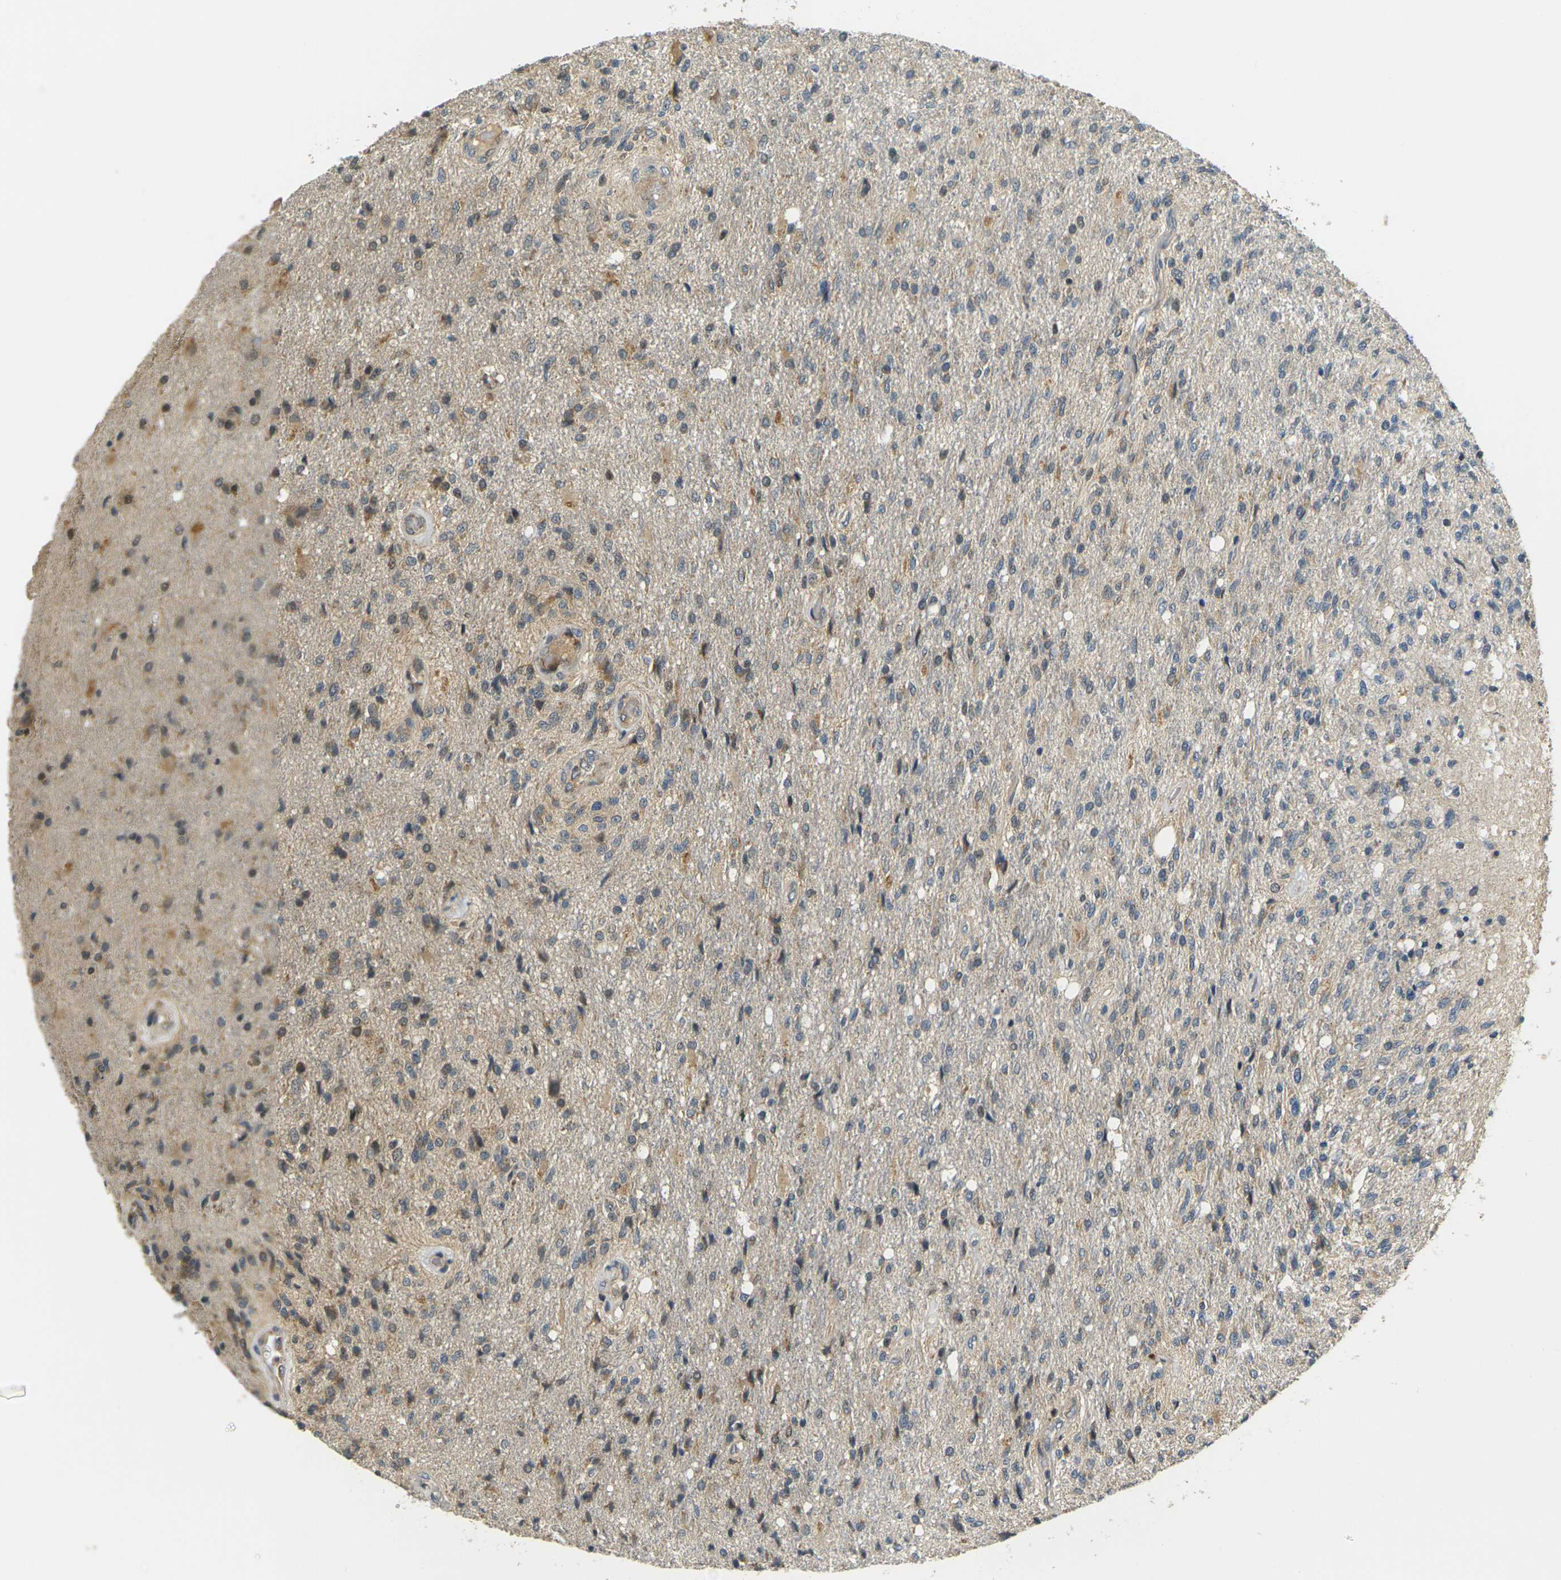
{"staining": {"intensity": "weak", "quantity": "<25%", "location": "cytoplasmic/membranous"}, "tissue": "glioma", "cell_type": "Tumor cells", "image_type": "cancer", "snomed": [{"axis": "morphology", "description": "Normal tissue, NOS"}, {"axis": "morphology", "description": "Glioma, malignant, High grade"}, {"axis": "topography", "description": "Cerebral cortex"}], "caption": "An immunohistochemistry (IHC) histopathology image of glioma is shown. There is no staining in tumor cells of glioma.", "gene": "KLHL8", "patient": {"sex": "male", "age": 77}}